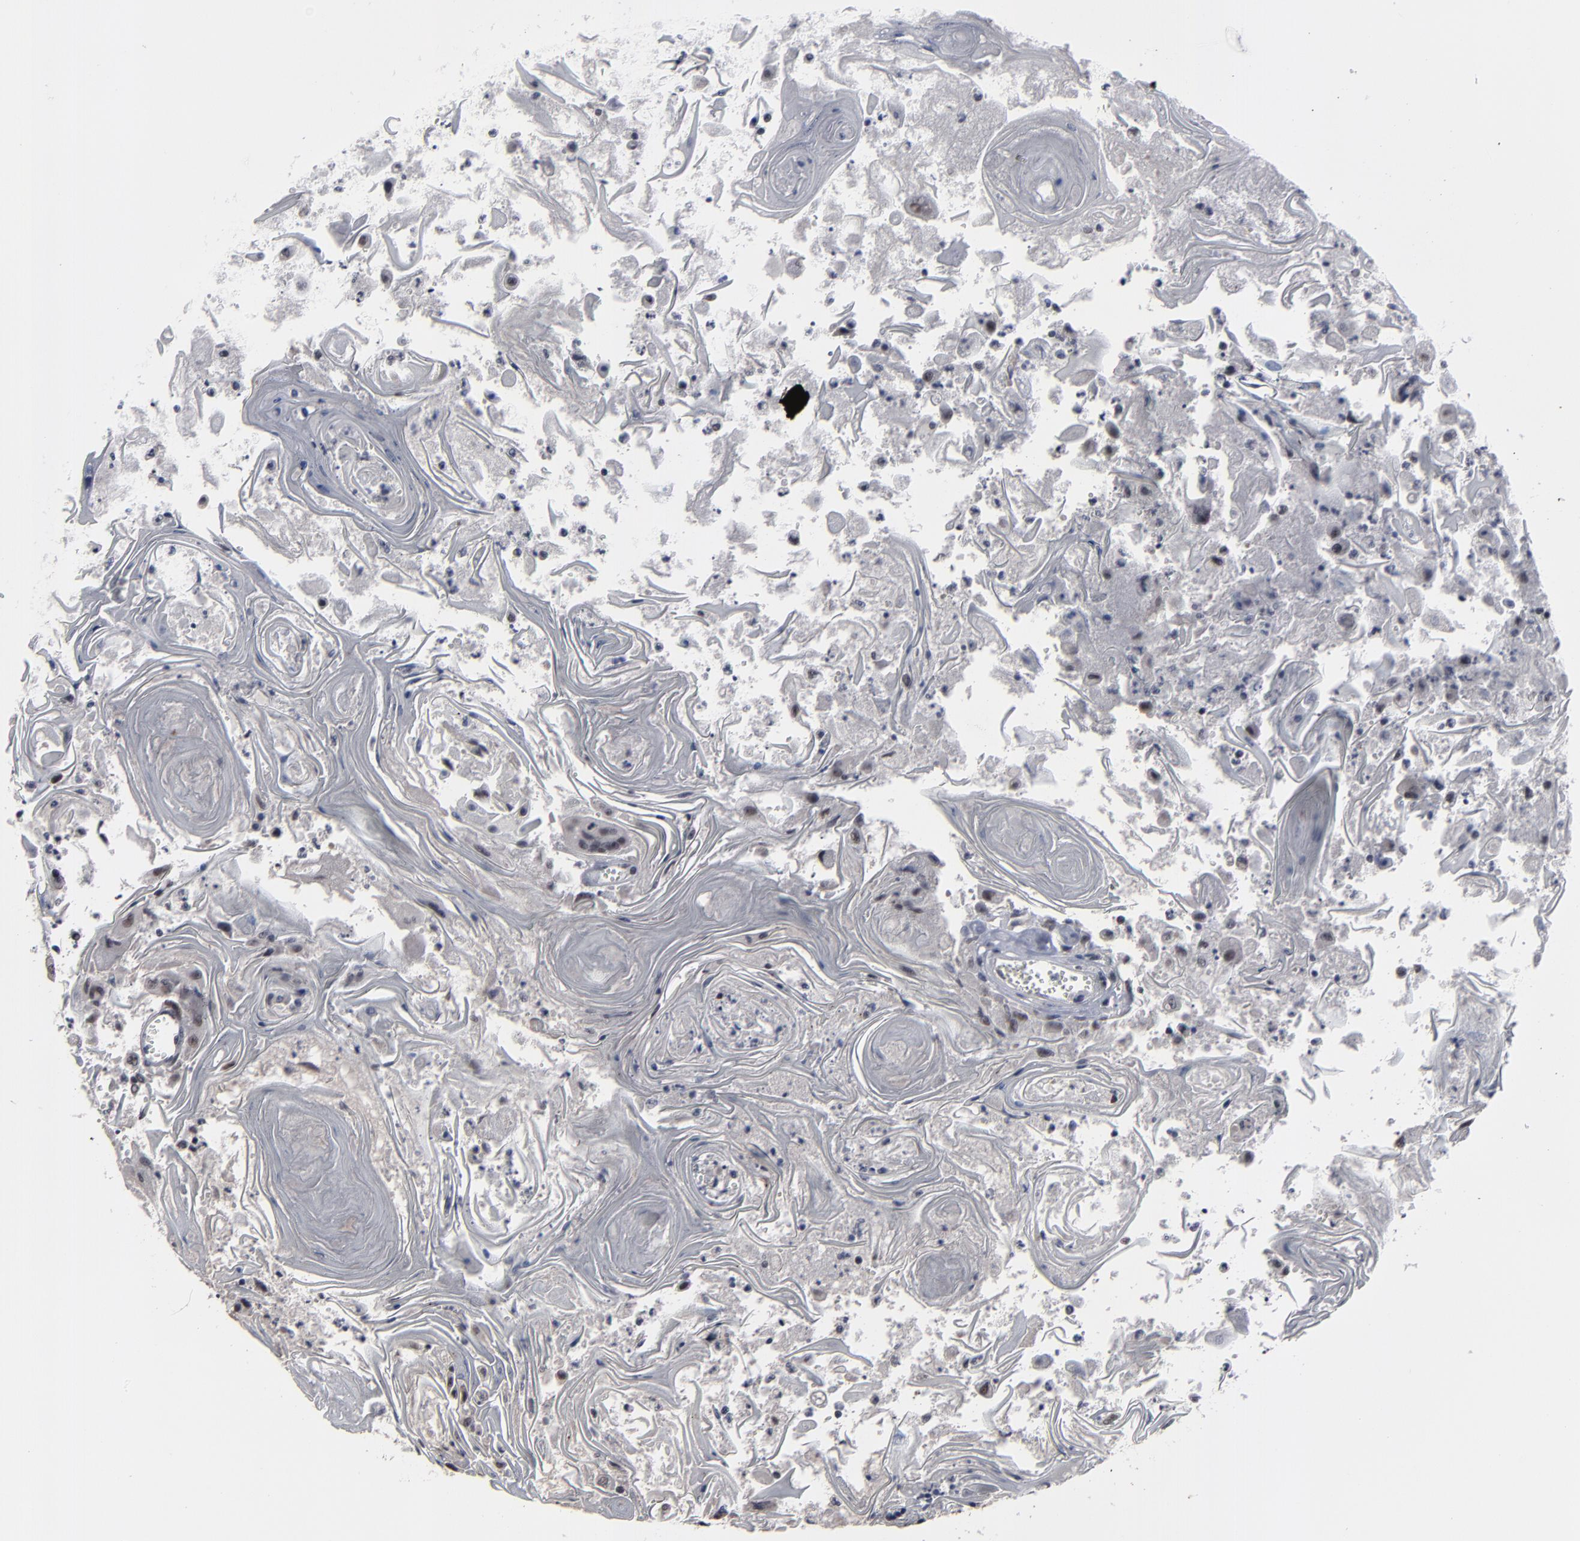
{"staining": {"intensity": "negative", "quantity": "none", "location": "none"}, "tissue": "head and neck cancer", "cell_type": "Tumor cells", "image_type": "cancer", "snomed": [{"axis": "morphology", "description": "Squamous cell carcinoma, NOS"}, {"axis": "topography", "description": "Oral tissue"}, {"axis": "topography", "description": "Head-Neck"}], "caption": "Head and neck cancer (squamous cell carcinoma) stained for a protein using IHC reveals no expression tumor cells.", "gene": "SSRP1", "patient": {"sex": "female", "age": 76}}